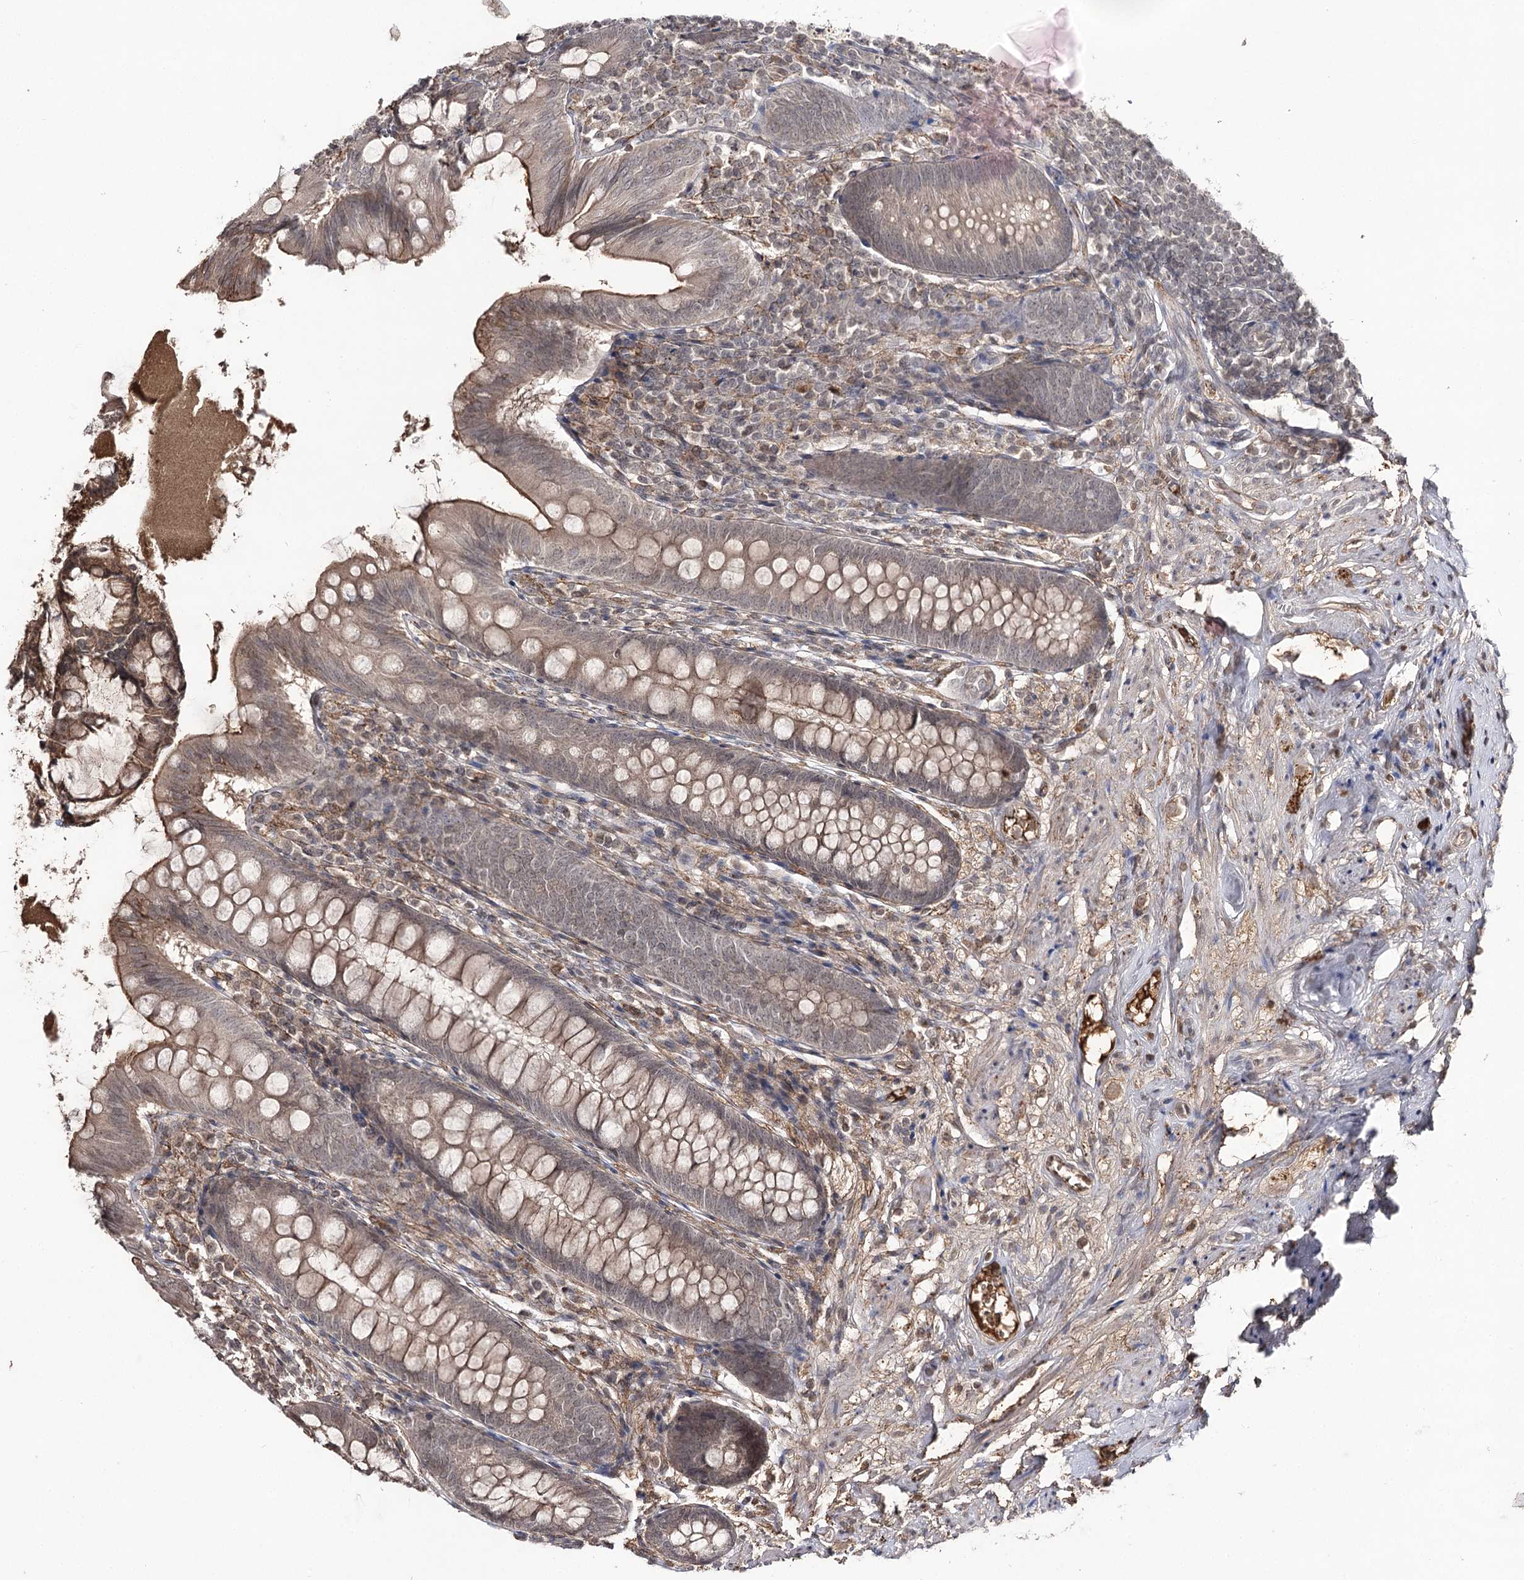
{"staining": {"intensity": "weak", "quantity": ">75%", "location": "cytoplasmic/membranous"}, "tissue": "appendix", "cell_type": "Glandular cells", "image_type": "normal", "snomed": [{"axis": "morphology", "description": "Normal tissue, NOS"}, {"axis": "topography", "description": "Appendix"}], "caption": "Glandular cells exhibit weak cytoplasmic/membranous staining in about >75% of cells in normal appendix.", "gene": "SYNGR3", "patient": {"sex": "female", "age": 51}}